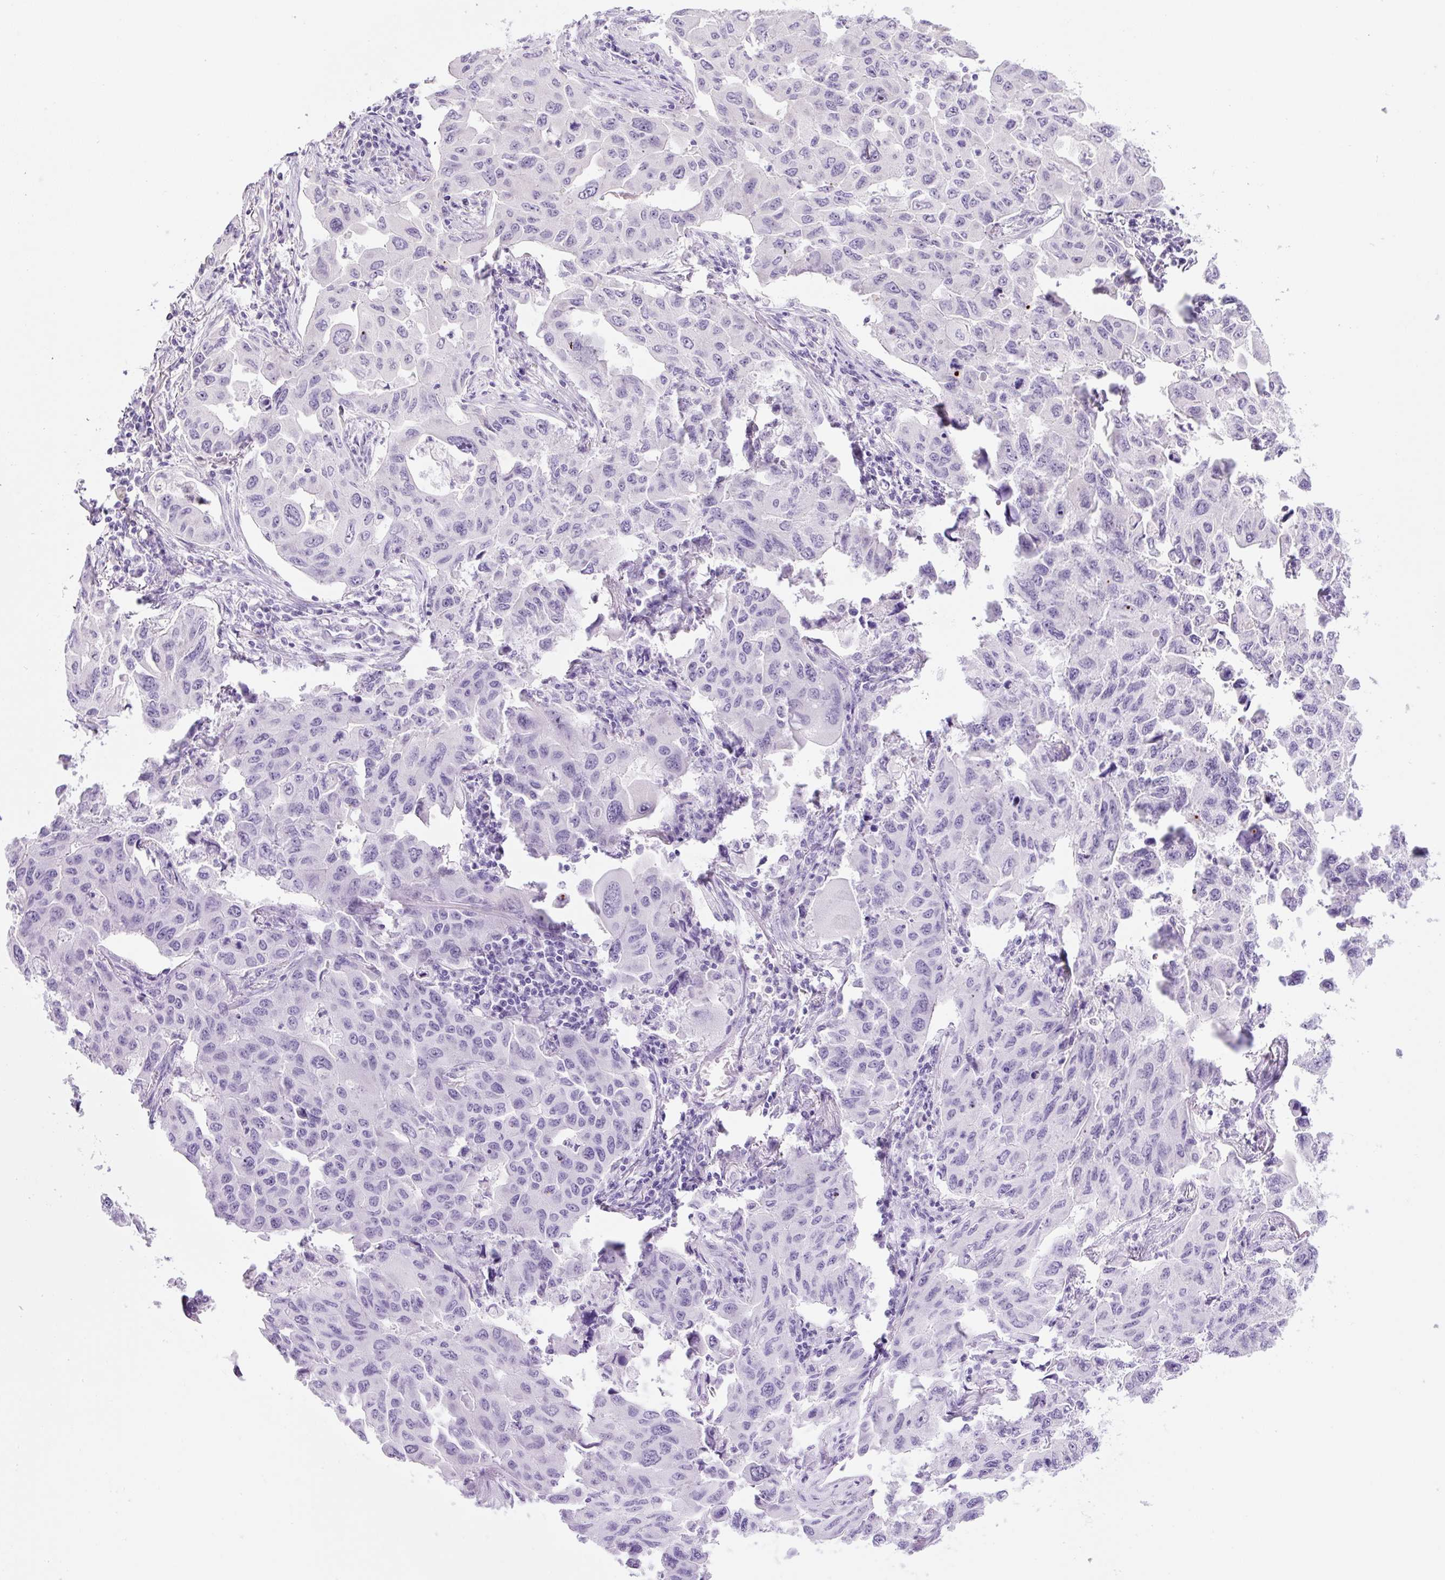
{"staining": {"intensity": "negative", "quantity": "none", "location": "none"}, "tissue": "lung cancer", "cell_type": "Tumor cells", "image_type": "cancer", "snomed": [{"axis": "morphology", "description": "Adenocarcinoma, NOS"}, {"axis": "topography", "description": "Lung"}], "caption": "Tumor cells show no significant positivity in lung cancer (adenocarcinoma).", "gene": "TMEM151B", "patient": {"sex": "male", "age": 64}}